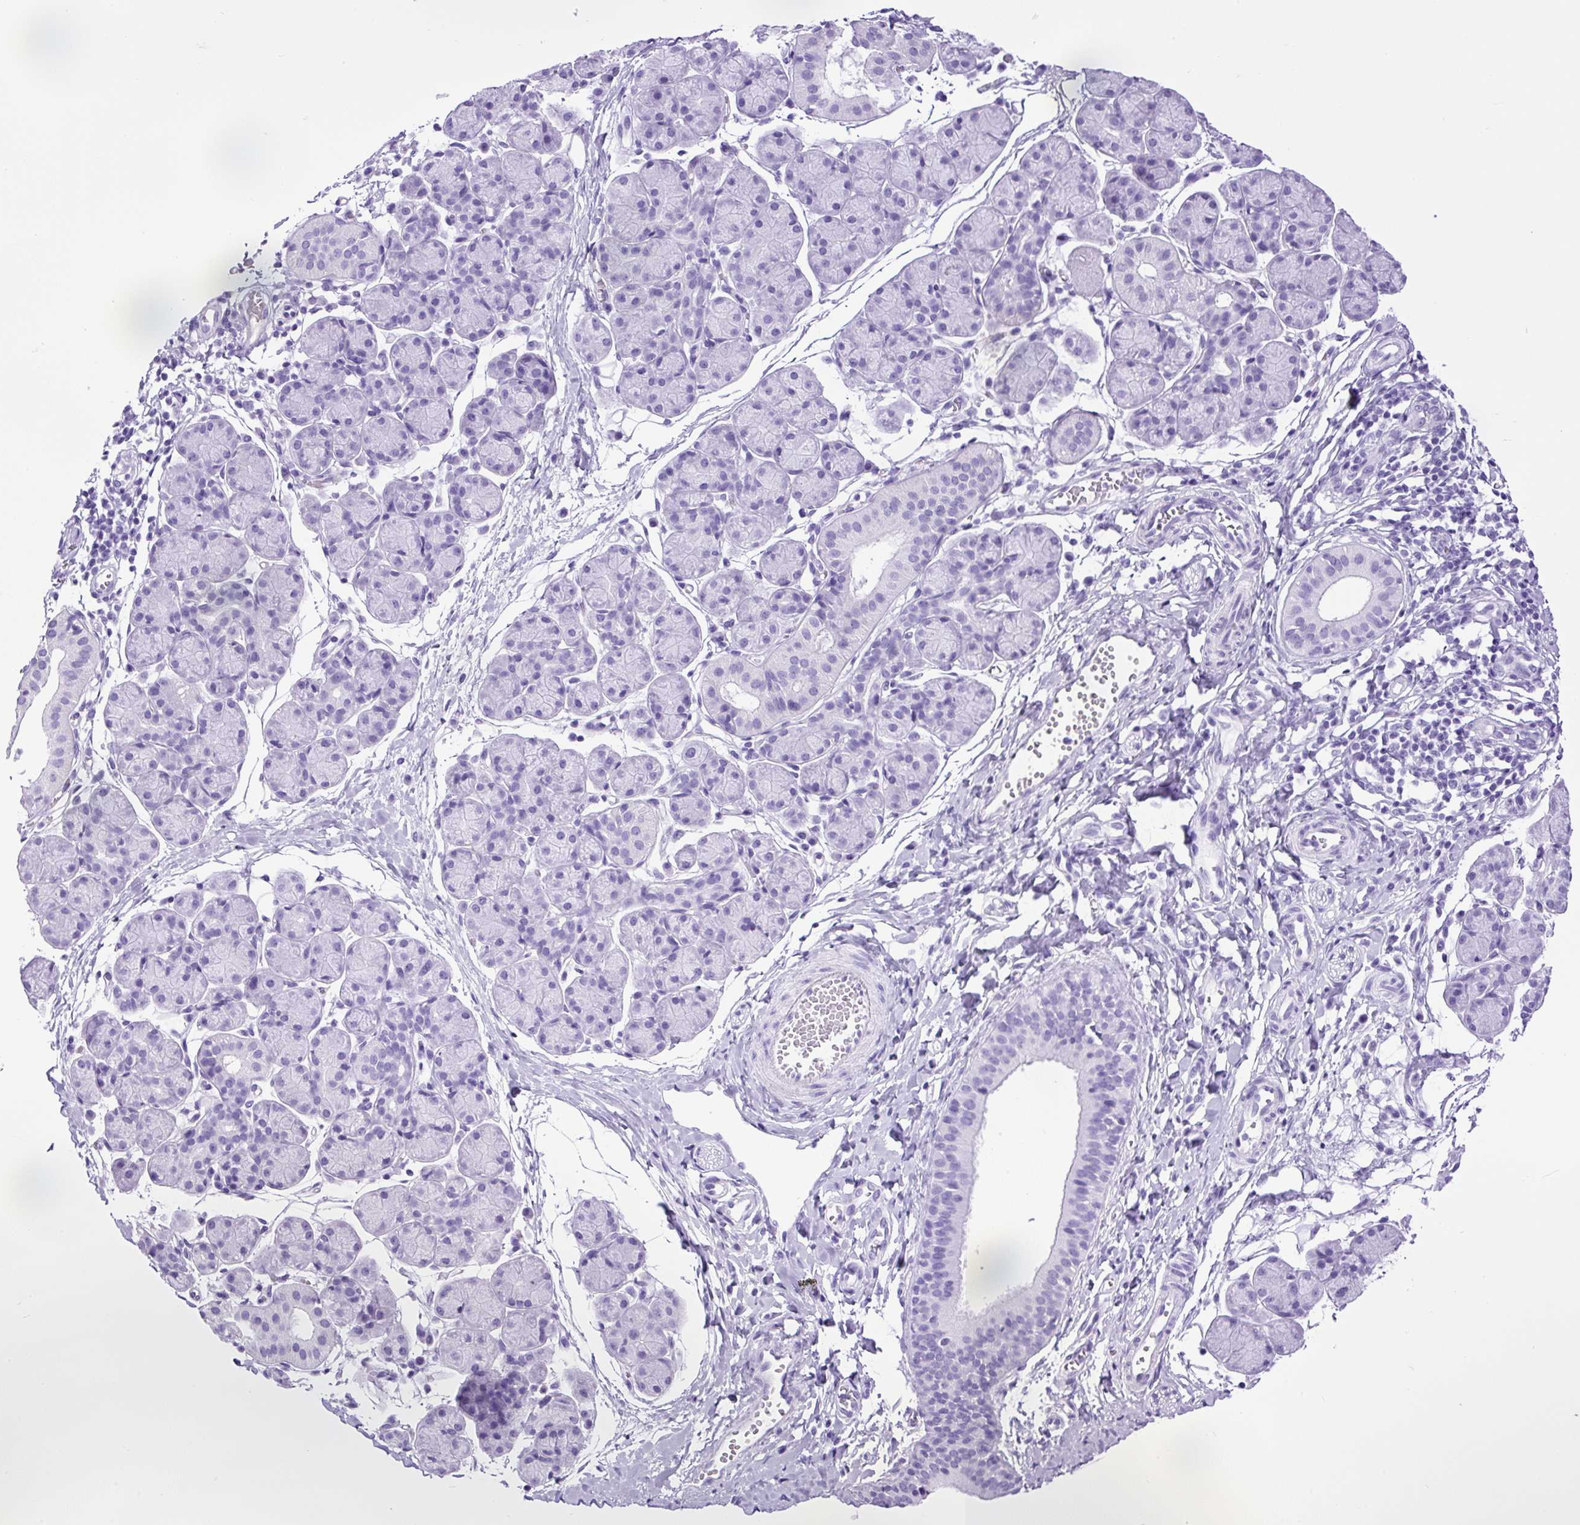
{"staining": {"intensity": "negative", "quantity": "none", "location": "none"}, "tissue": "salivary gland", "cell_type": "Glandular cells", "image_type": "normal", "snomed": [{"axis": "morphology", "description": "Normal tissue, NOS"}, {"axis": "morphology", "description": "Inflammation, NOS"}, {"axis": "topography", "description": "Lymph node"}, {"axis": "topography", "description": "Salivary gland"}], "caption": "IHC image of normal human salivary gland stained for a protein (brown), which reveals no staining in glandular cells.", "gene": "CEL", "patient": {"sex": "male", "age": 3}}